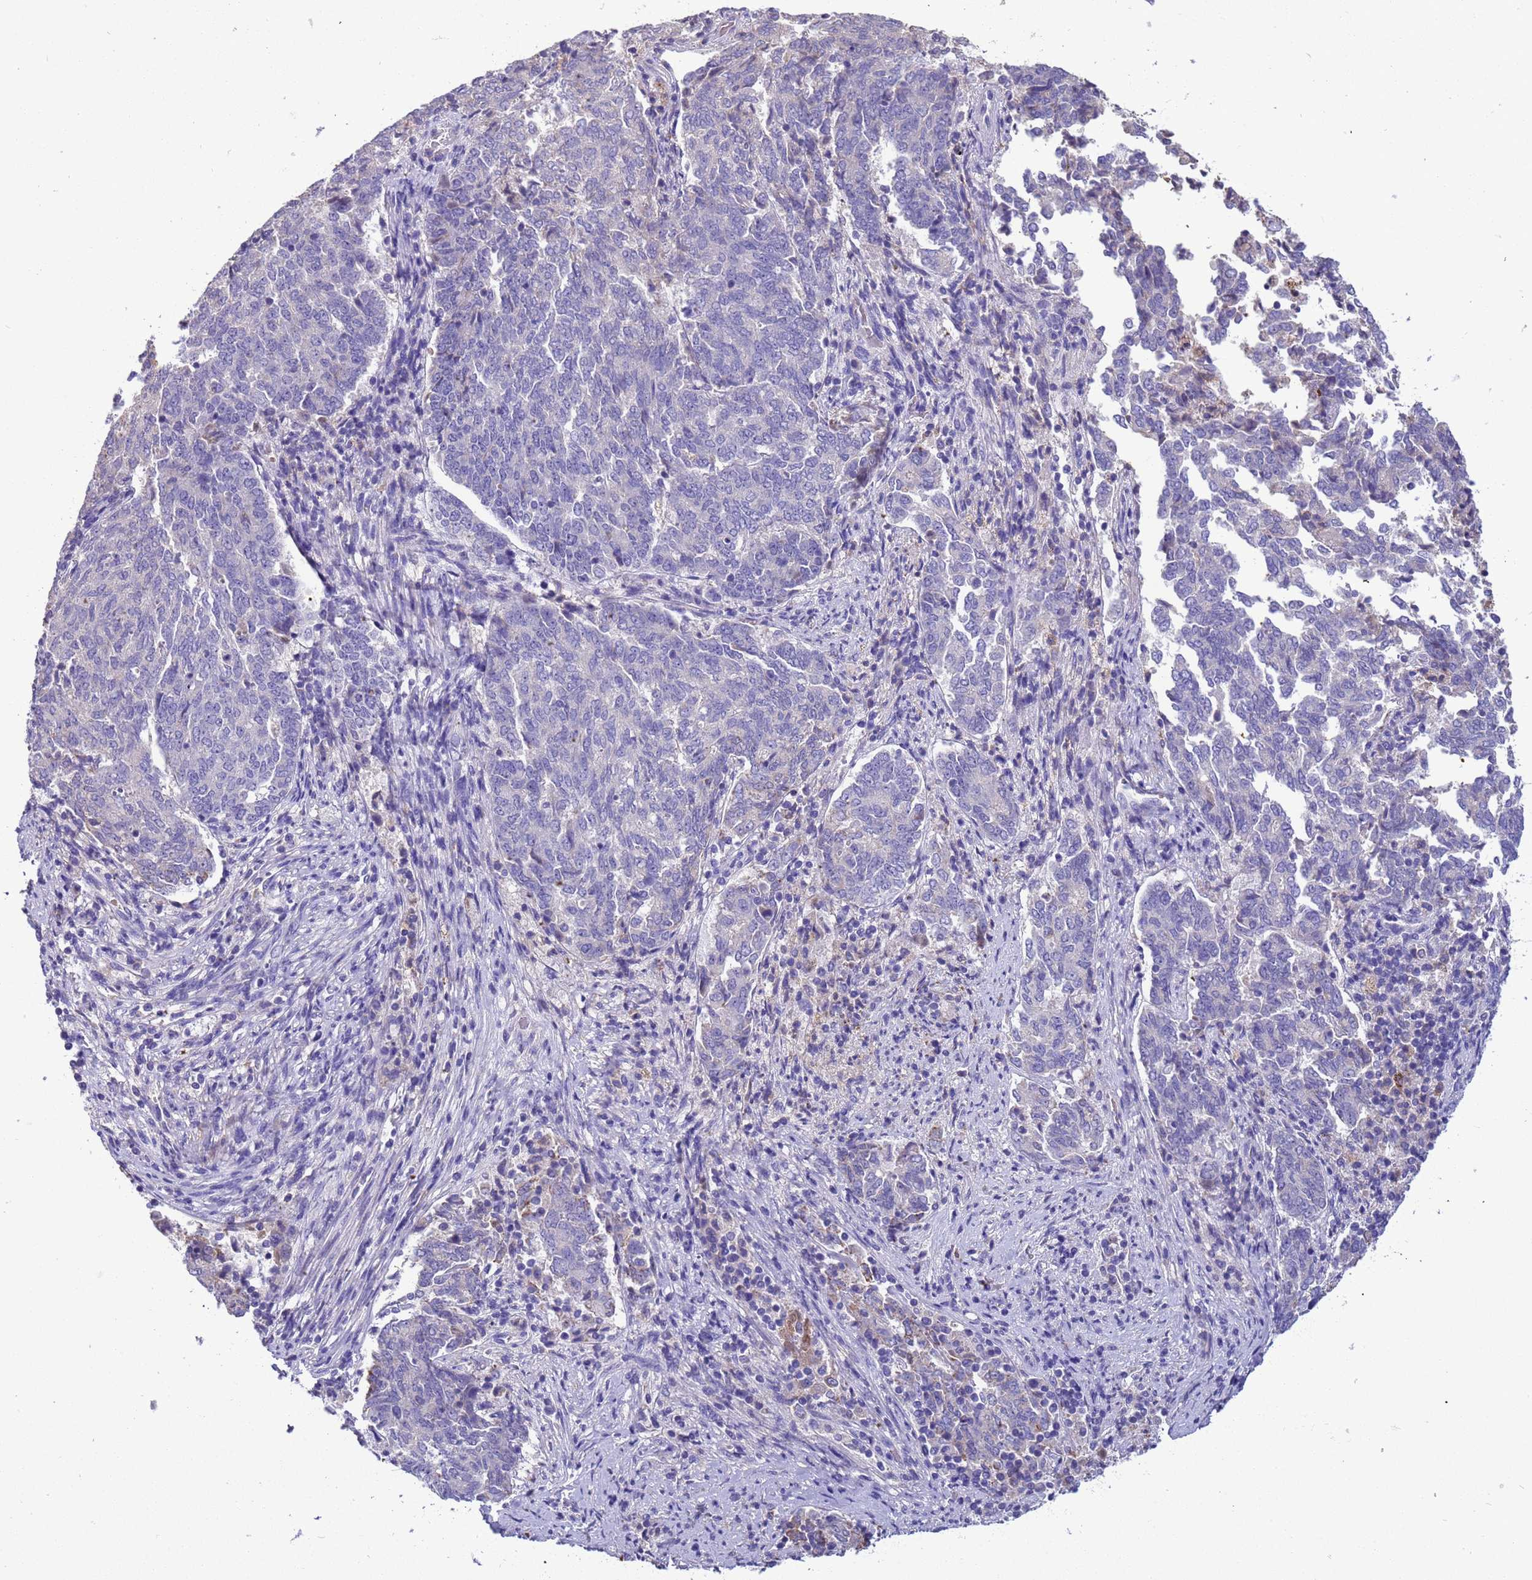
{"staining": {"intensity": "negative", "quantity": "none", "location": "none"}, "tissue": "endometrial cancer", "cell_type": "Tumor cells", "image_type": "cancer", "snomed": [{"axis": "morphology", "description": "Adenocarcinoma, NOS"}, {"axis": "topography", "description": "Endometrium"}], "caption": "Immunohistochemistry (IHC) photomicrograph of endometrial cancer (adenocarcinoma) stained for a protein (brown), which shows no expression in tumor cells.", "gene": "SLC24A3", "patient": {"sex": "female", "age": 80}}